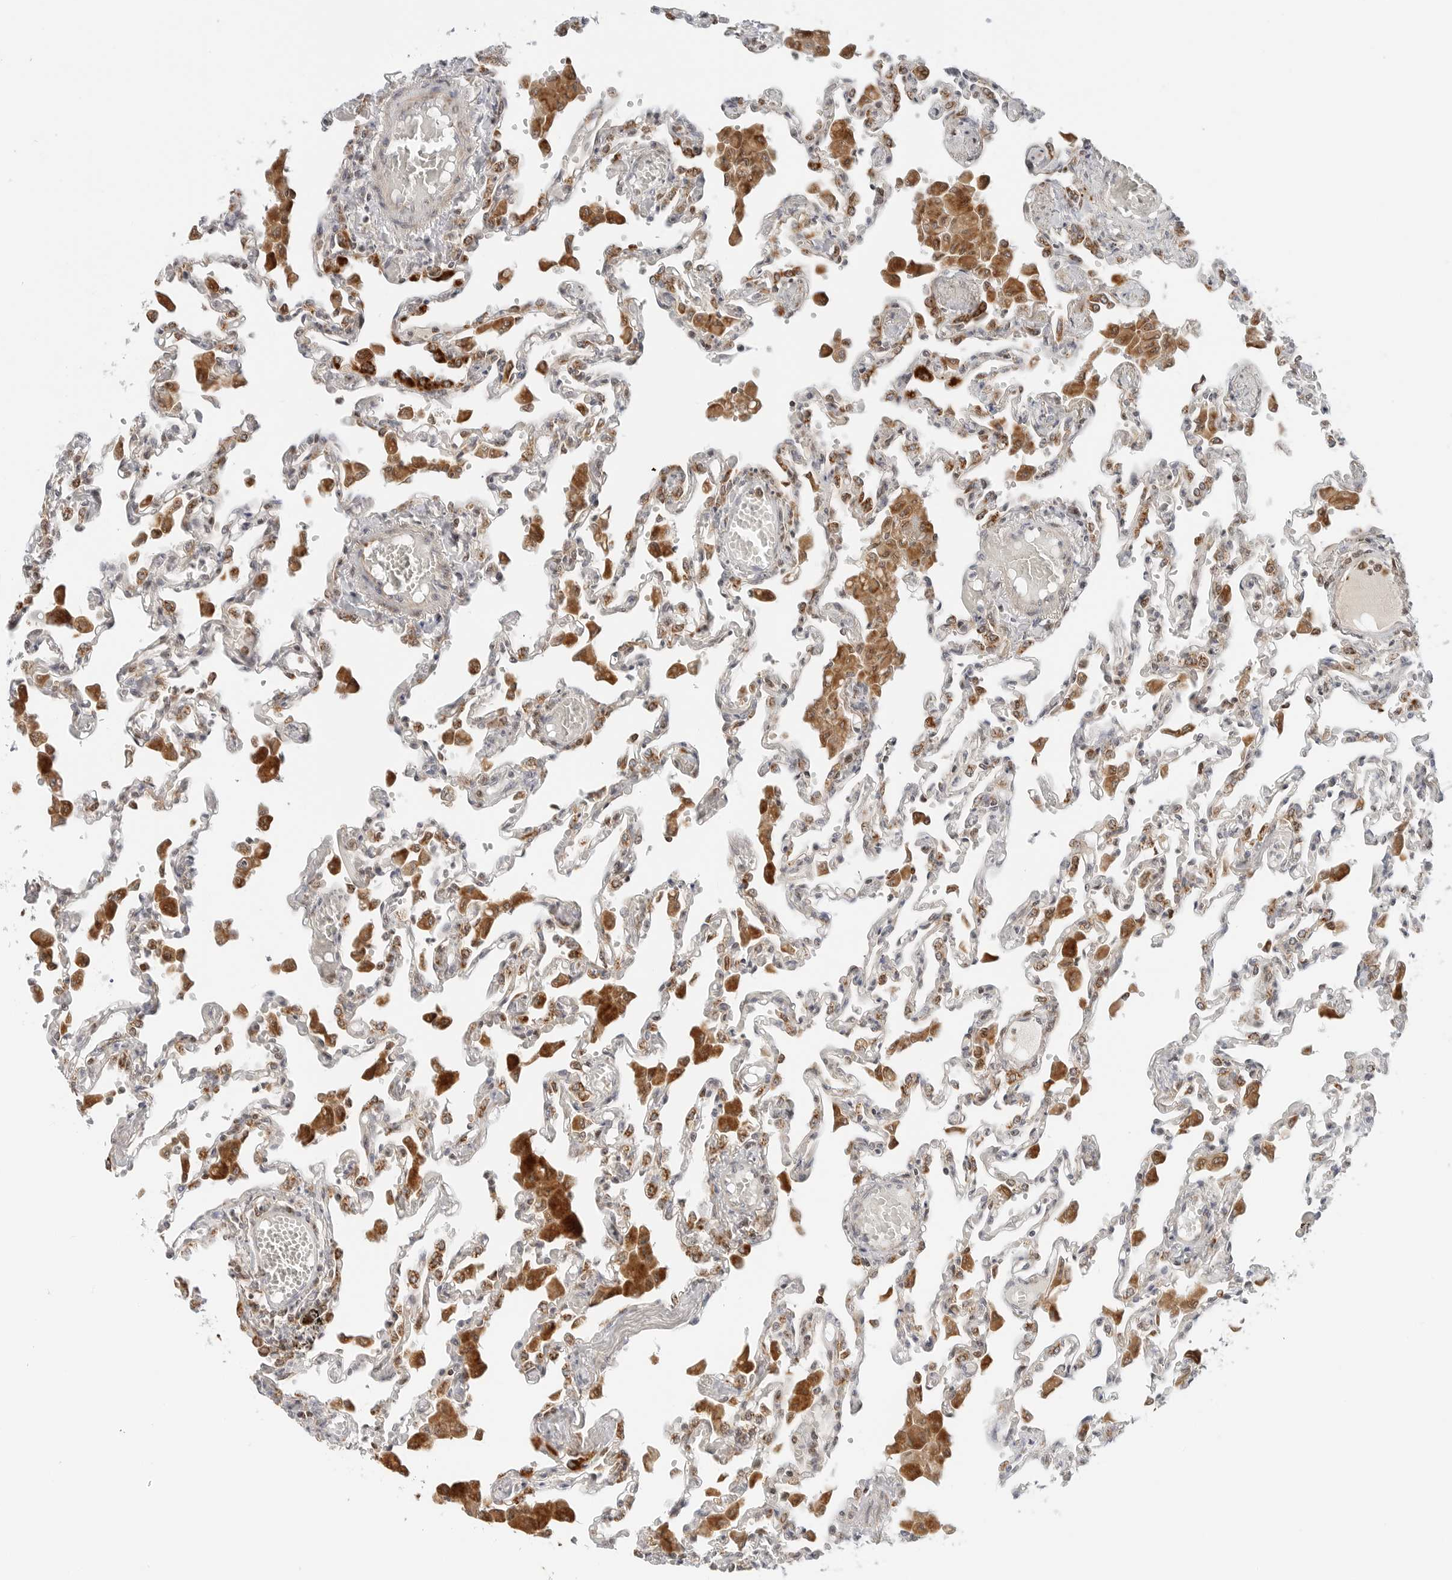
{"staining": {"intensity": "weak", "quantity": "25%-75%", "location": "cytoplasmic/membranous"}, "tissue": "lung", "cell_type": "Alveolar cells", "image_type": "normal", "snomed": [{"axis": "morphology", "description": "Normal tissue, NOS"}, {"axis": "topography", "description": "Bronchus"}, {"axis": "topography", "description": "Lung"}], "caption": "Immunohistochemistry (IHC) (DAB) staining of normal lung reveals weak cytoplasmic/membranous protein positivity in about 25%-75% of alveolar cells.", "gene": "DYRK4", "patient": {"sex": "female", "age": 49}}